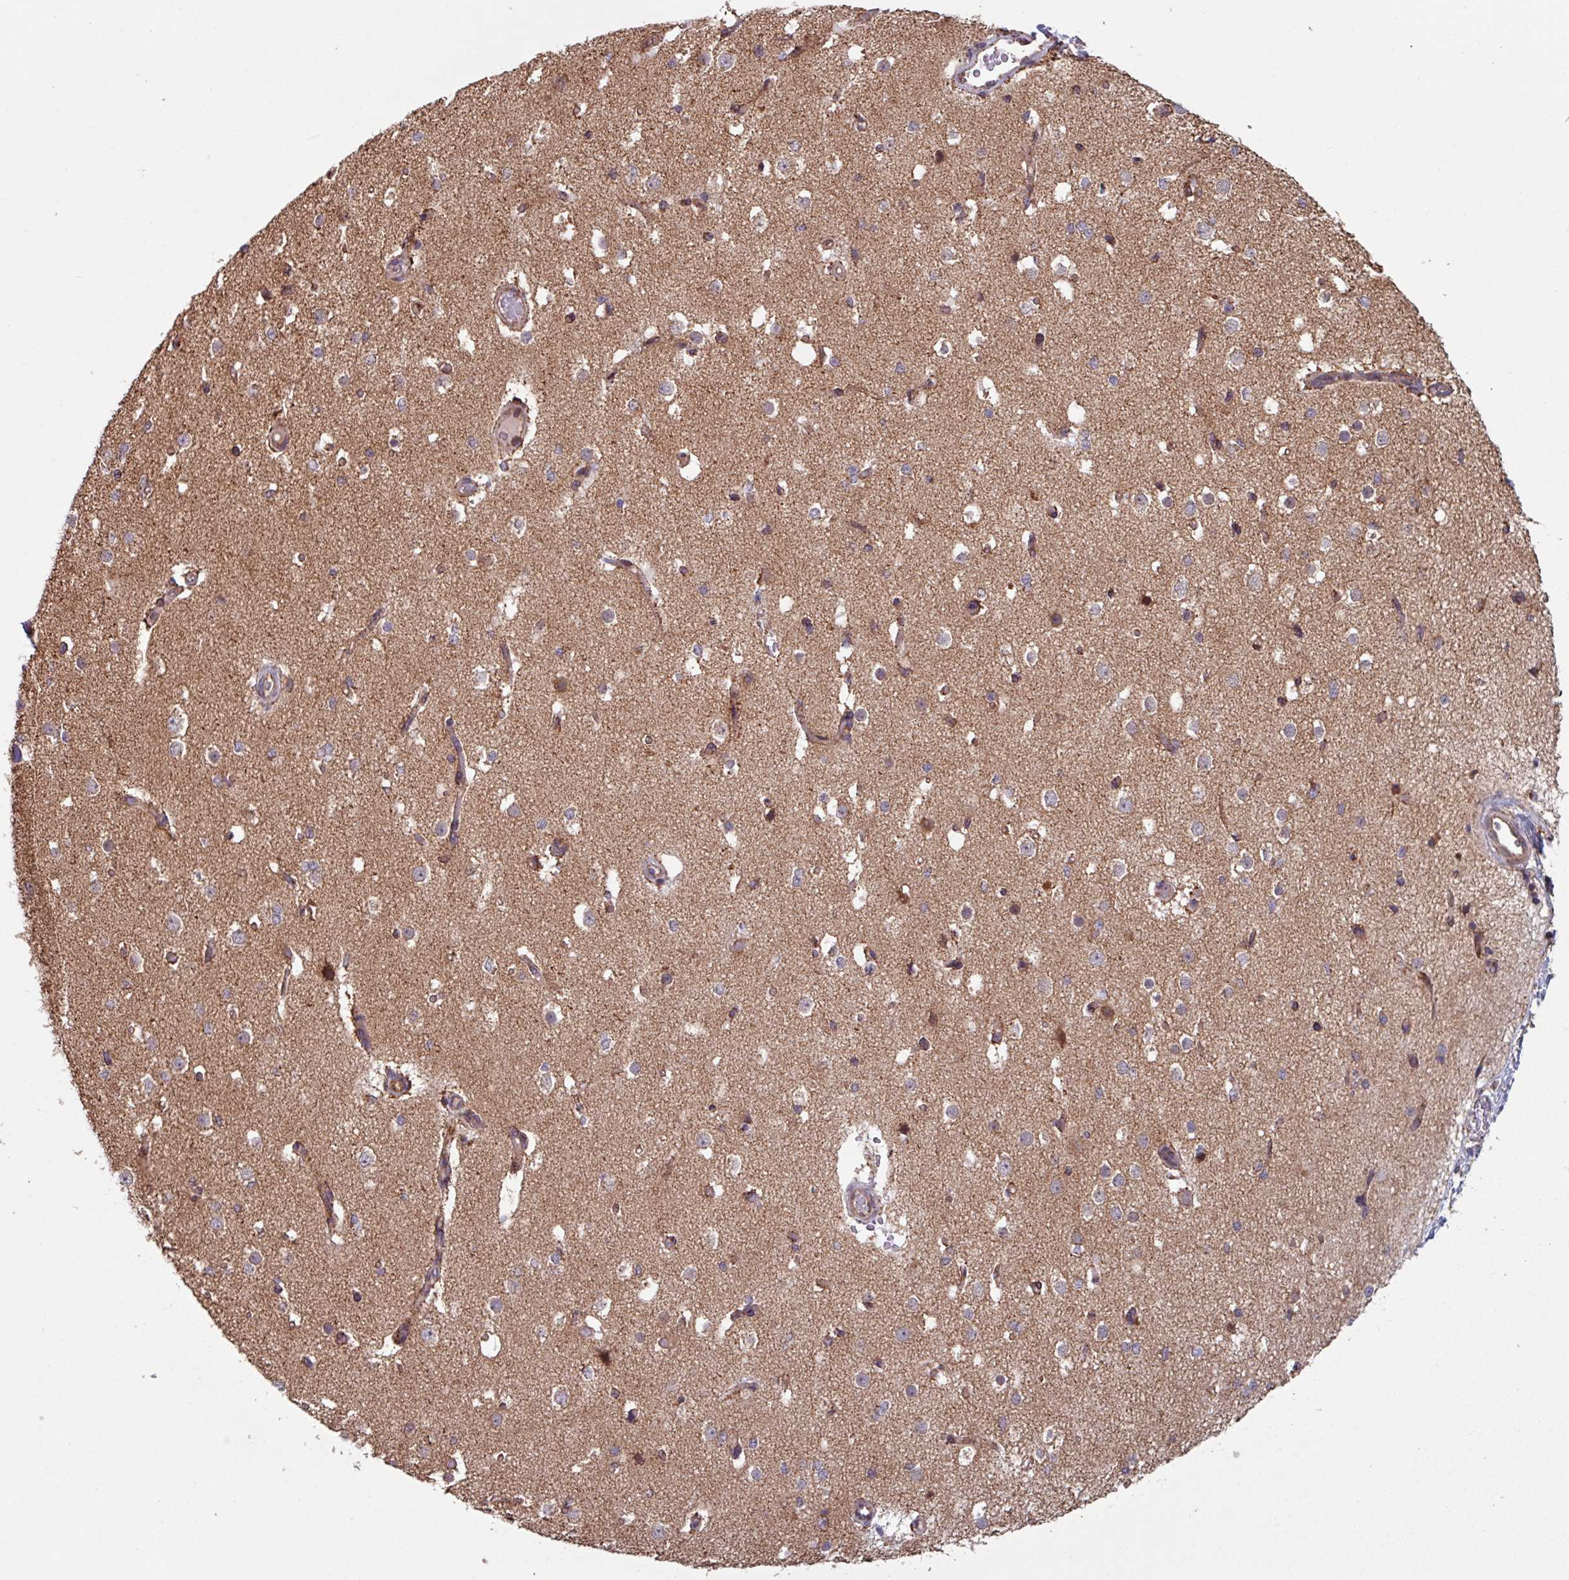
{"staining": {"intensity": "moderate", "quantity": "<25%", "location": "cytoplasmic/membranous"}, "tissue": "cerebral cortex", "cell_type": "Endothelial cells", "image_type": "normal", "snomed": [{"axis": "morphology", "description": "Normal tissue, NOS"}, {"axis": "morphology", "description": "Inflammation, NOS"}, {"axis": "topography", "description": "Cerebral cortex"}], "caption": "This is a histology image of immunohistochemistry staining of benign cerebral cortex, which shows moderate staining in the cytoplasmic/membranous of endothelial cells.", "gene": "COX7C", "patient": {"sex": "male", "age": 6}}